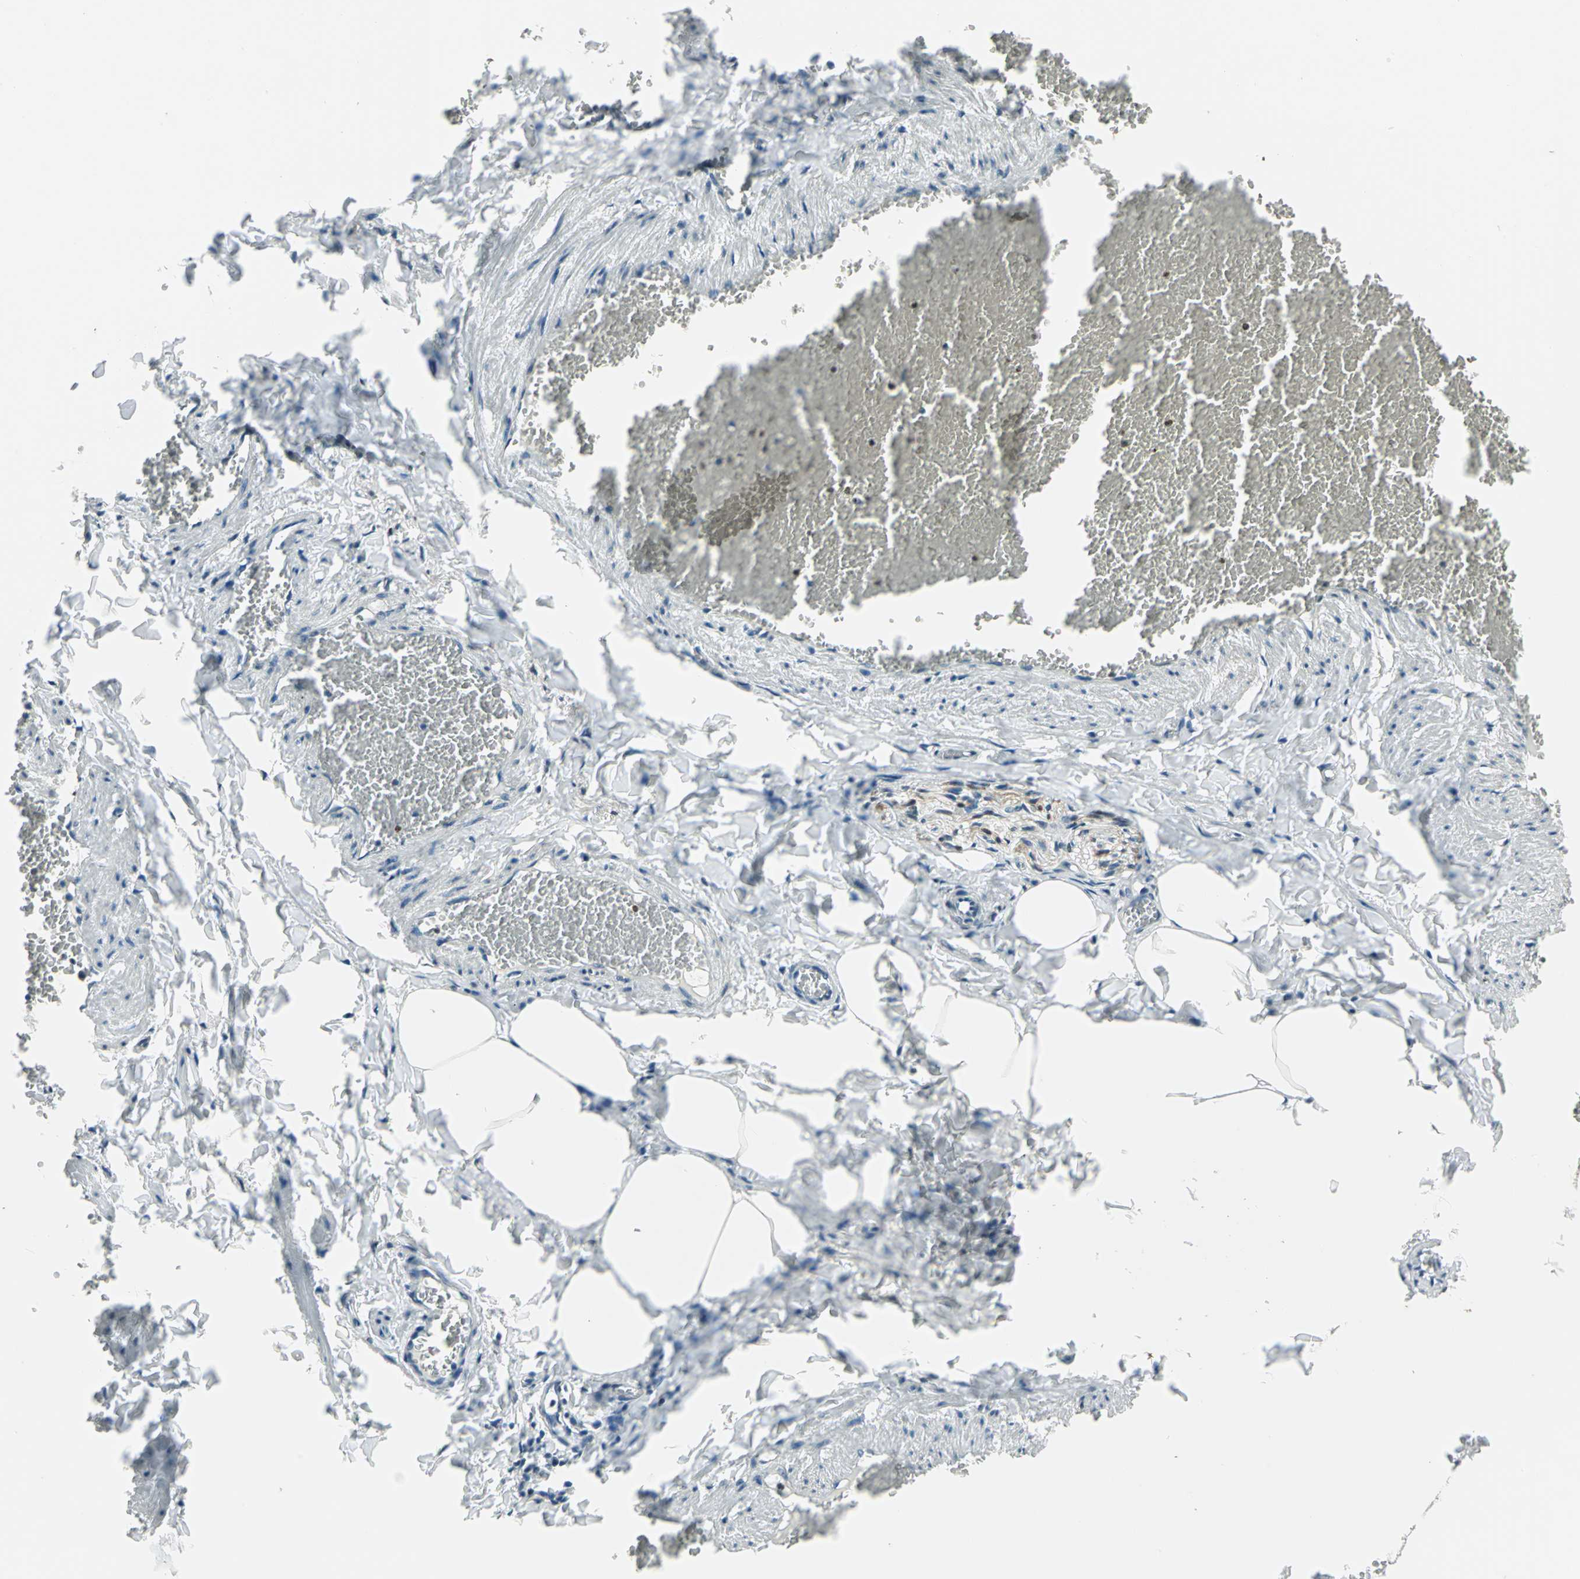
{"staining": {"intensity": "moderate", "quantity": ">75%", "location": "cytoplasmic/membranous,nuclear"}, "tissue": "adipose tissue", "cell_type": "Adipocytes", "image_type": "normal", "snomed": [{"axis": "morphology", "description": "Normal tissue, NOS"}, {"axis": "topography", "description": "Vascular tissue"}], "caption": "A high-resolution photomicrograph shows immunohistochemistry staining of unremarkable adipose tissue, which reveals moderate cytoplasmic/membranous,nuclear staining in about >75% of adipocytes. Immunohistochemistry (ihc) stains the protein of interest in brown and the nuclei are stained blue.", "gene": "LGALS3", "patient": {"sex": "male", "age": 41}}